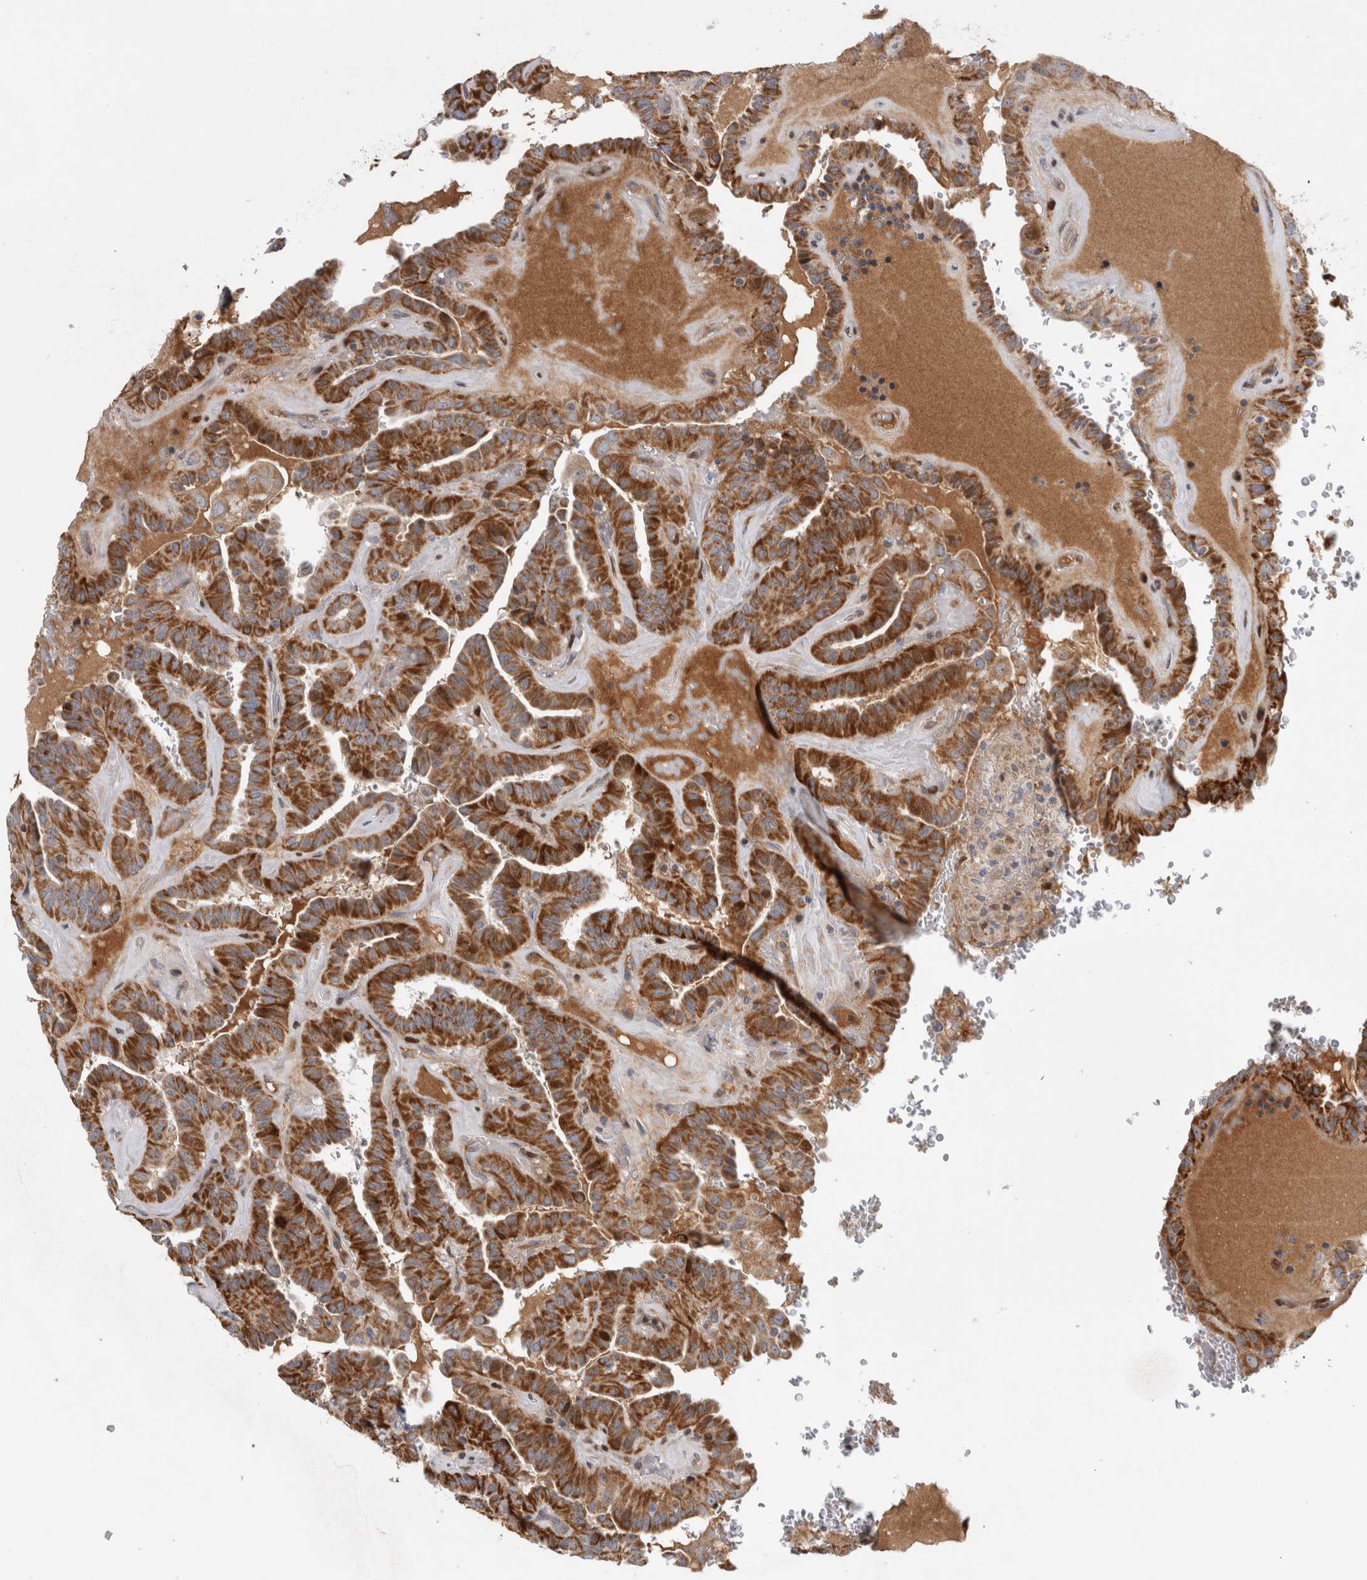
{"staining": {"intensity": "strong", "quantity": ">75%", "location": "cytoplasmic/membranous"}, "tissue": "thyroid cancer", "cell_type": "Tumor cells", "image_type": "cancer", "snomed": [{"axis": "morphology", "description": "Papillary adenocarcinoma, NOS"}, {"axis": "topography", "description": "Thyroid gland"}], "caption": "Protein analysis of thyroid cancer (papillary adenocarcinoma) tissue exhibits strong cytoplasmic/membranous staining in about >75% of tumor cells.", "gene": "RBM48", "patient": {"sex": "male", "age": 77}}